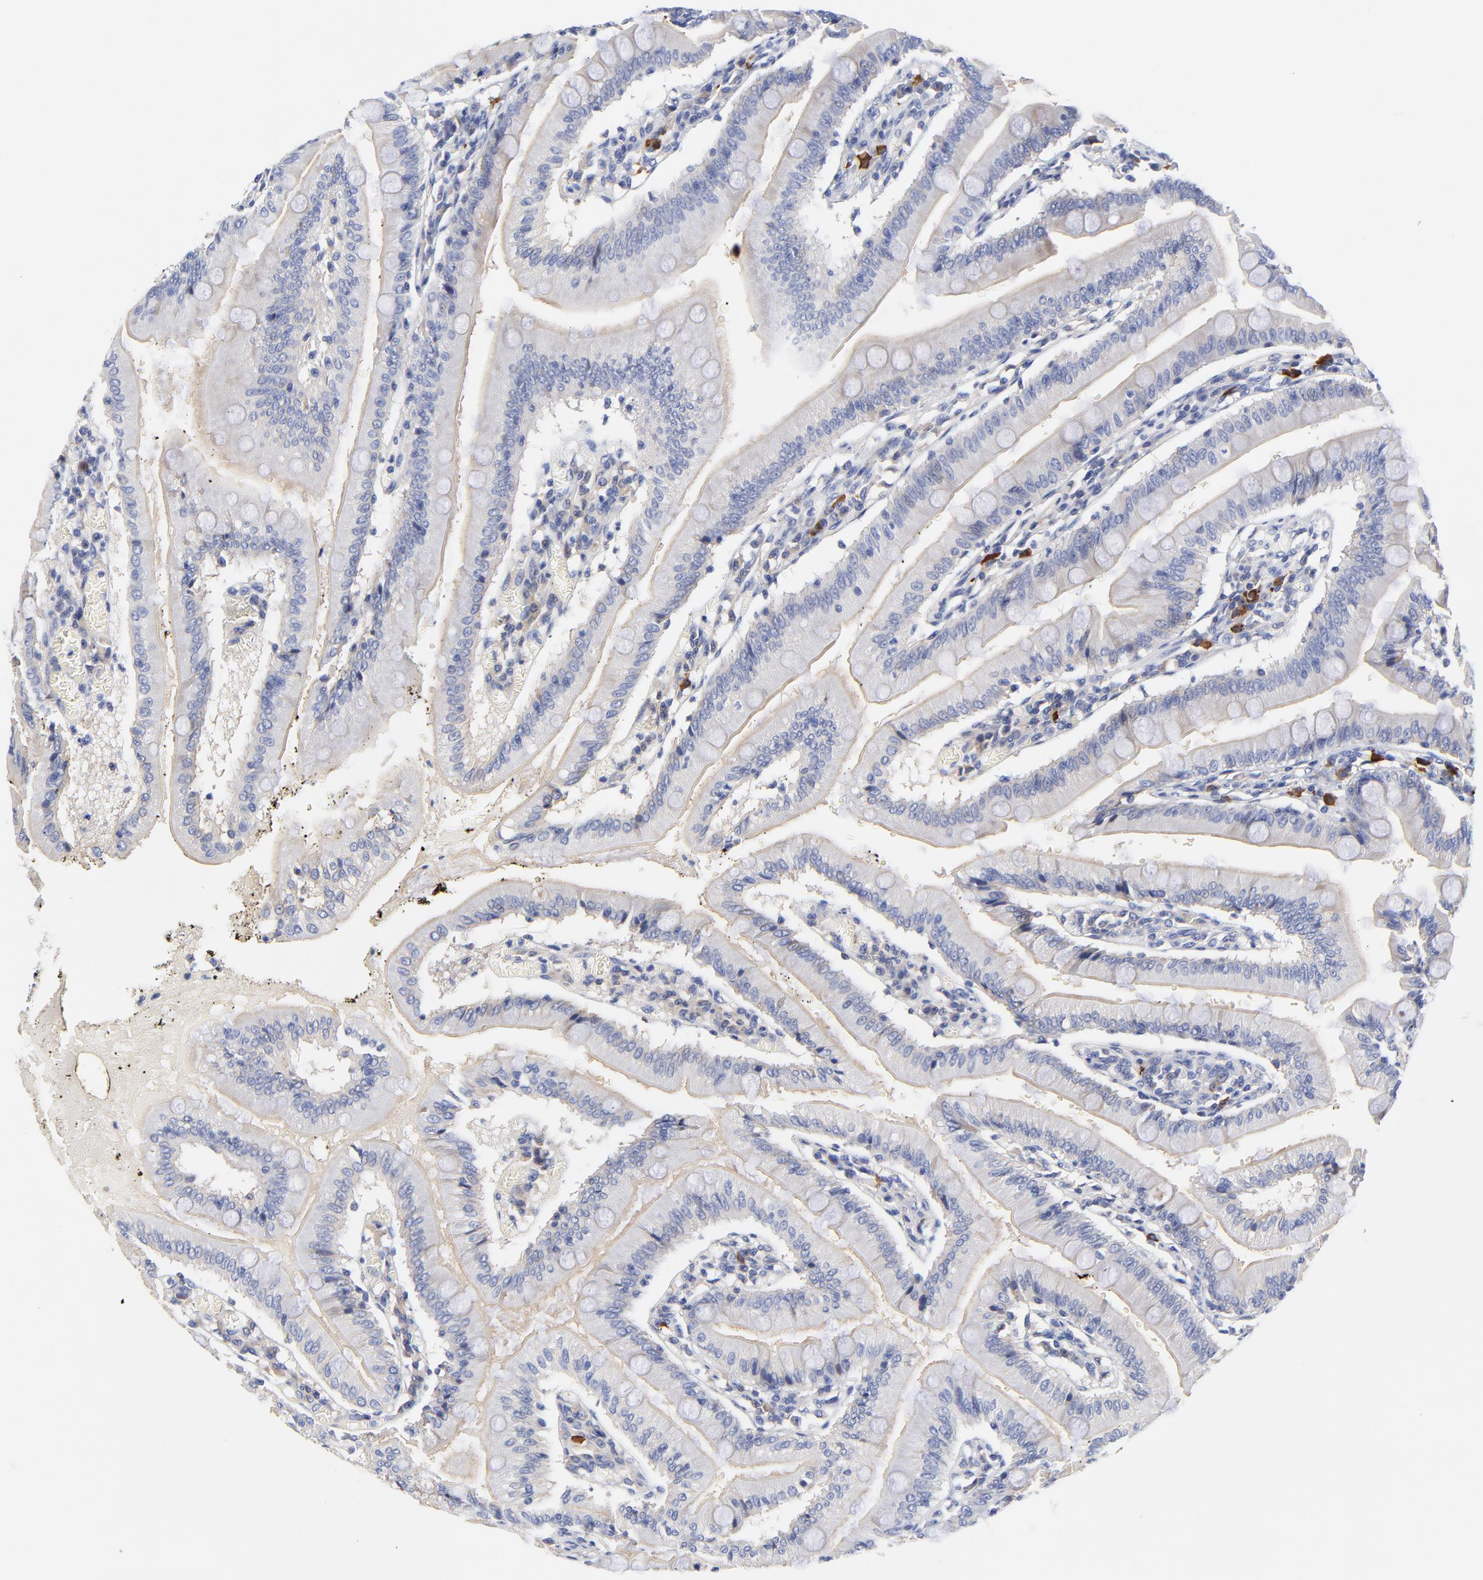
{"staining": {"intensity": "weak", "quantity": "25%-75%", "location": "cytoplasmic/membranous"}, "tissue": "small intestine", "cell_type": "Glandular cells", "image_type": "normal", "snomed": [{"axis": "morphology", "description": "Normal tissue, NOS"}, {"axis": "topography", "description": "Small intestine"}], "caption": "Human small intestine stained for a protein (brown) exhibits weak cytoplasmic/membranous positive staining in about 25%-75% of glandular cells.", "gene": "IGLV3", "patient": {"sex": "male", "age": 71}}